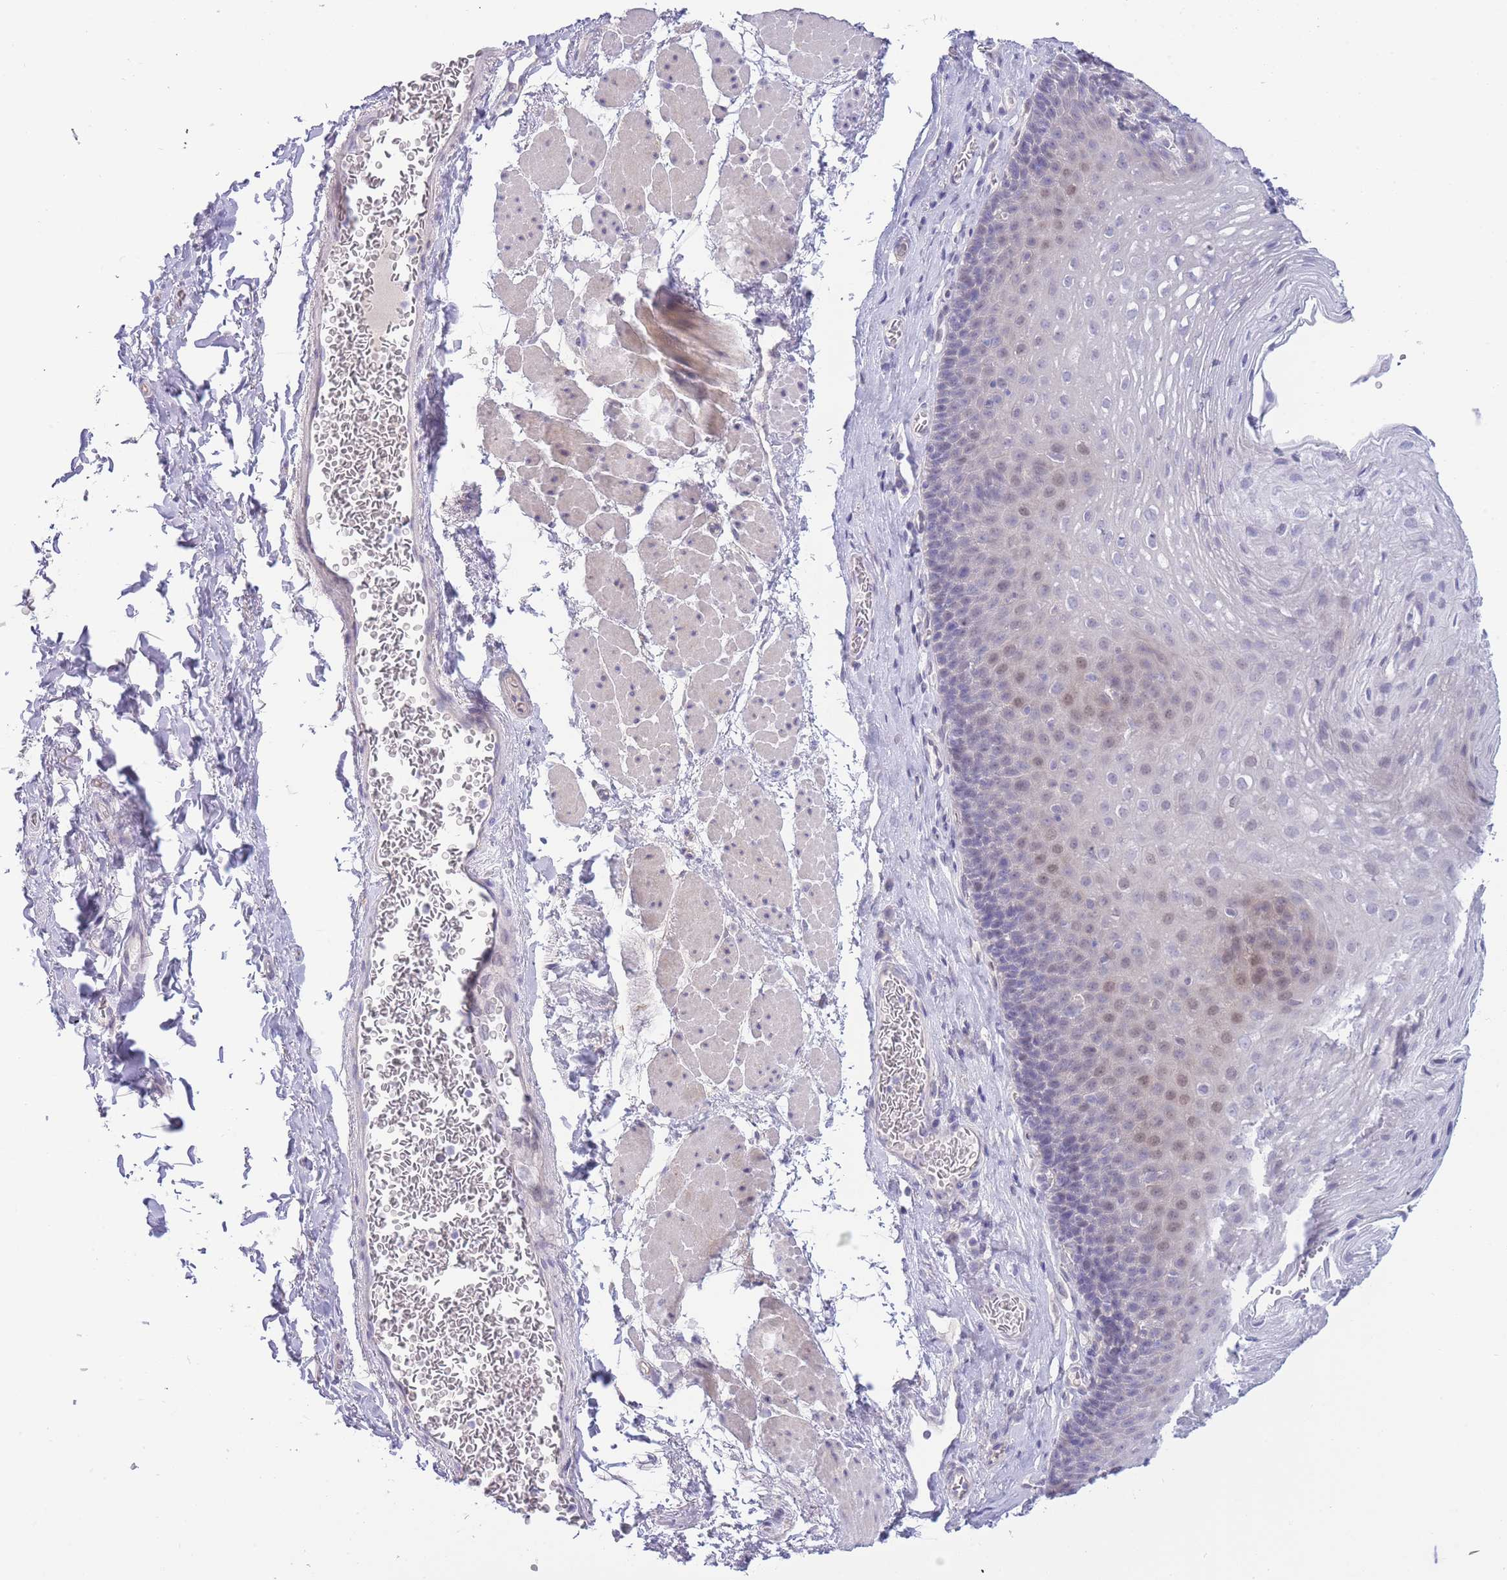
{"staining": {"intensity": "weak", "quantity": "<25%", "location": "nuclear"}, "tissue": "esophagus", "cell_type": "Squamous epithelial cells", "image_type": "normal", "snomed": [{"axis": "morphology", "description": "Normal tissue, NOS"}, {"axis": "topography", "description": "Esophagus"}], "caption": "Squamous epithelial cells are negative for brown protein staining in benign esophagus. (Immunohistochemistry, brightfield microscopy, high magnification).", "gene": "PRR23A", "patient": {"sex": "female", "age": 66}}